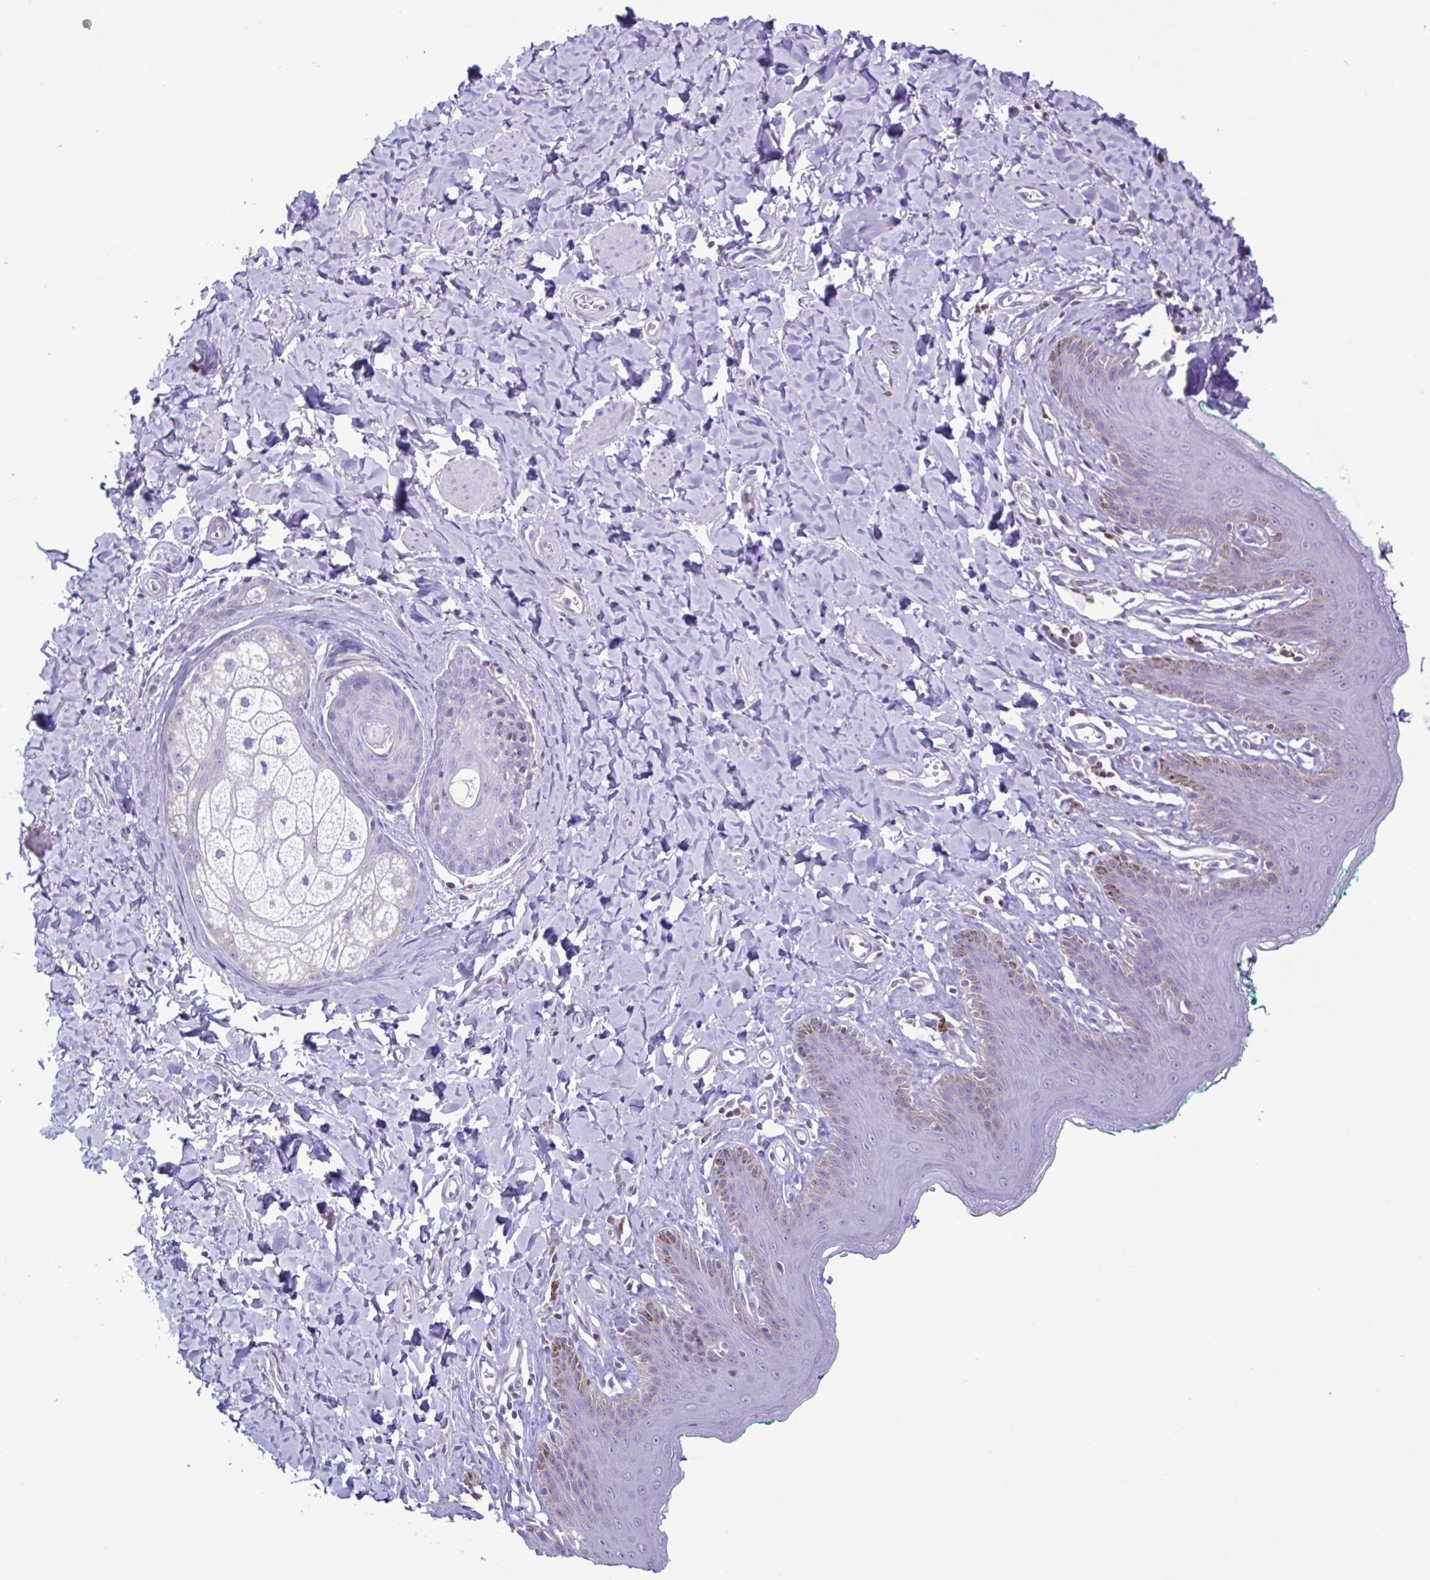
{"staining": {"intensity": "weak", "quantity": "<25%", "location": "cytoplasmic/membranous"}, "tissue": "skin", "cell_type": "Epidermal cells", "image_type": "normal", "snomed": [{"axis": "morphology", "description": "Normal tissue, NOS"}, {"axis": "topography", "description": "Vulva"}, {"axis": "topography", "description": "Peripheral nerve tissue"}], "caption": "Image shows no protein expression in epidermal cells of benign skin. (Immunohistochemistry, brightfield microscopy, high magnification).", "gene": "CYP17A1", "patient": {"sex": "female", "age": 66}}